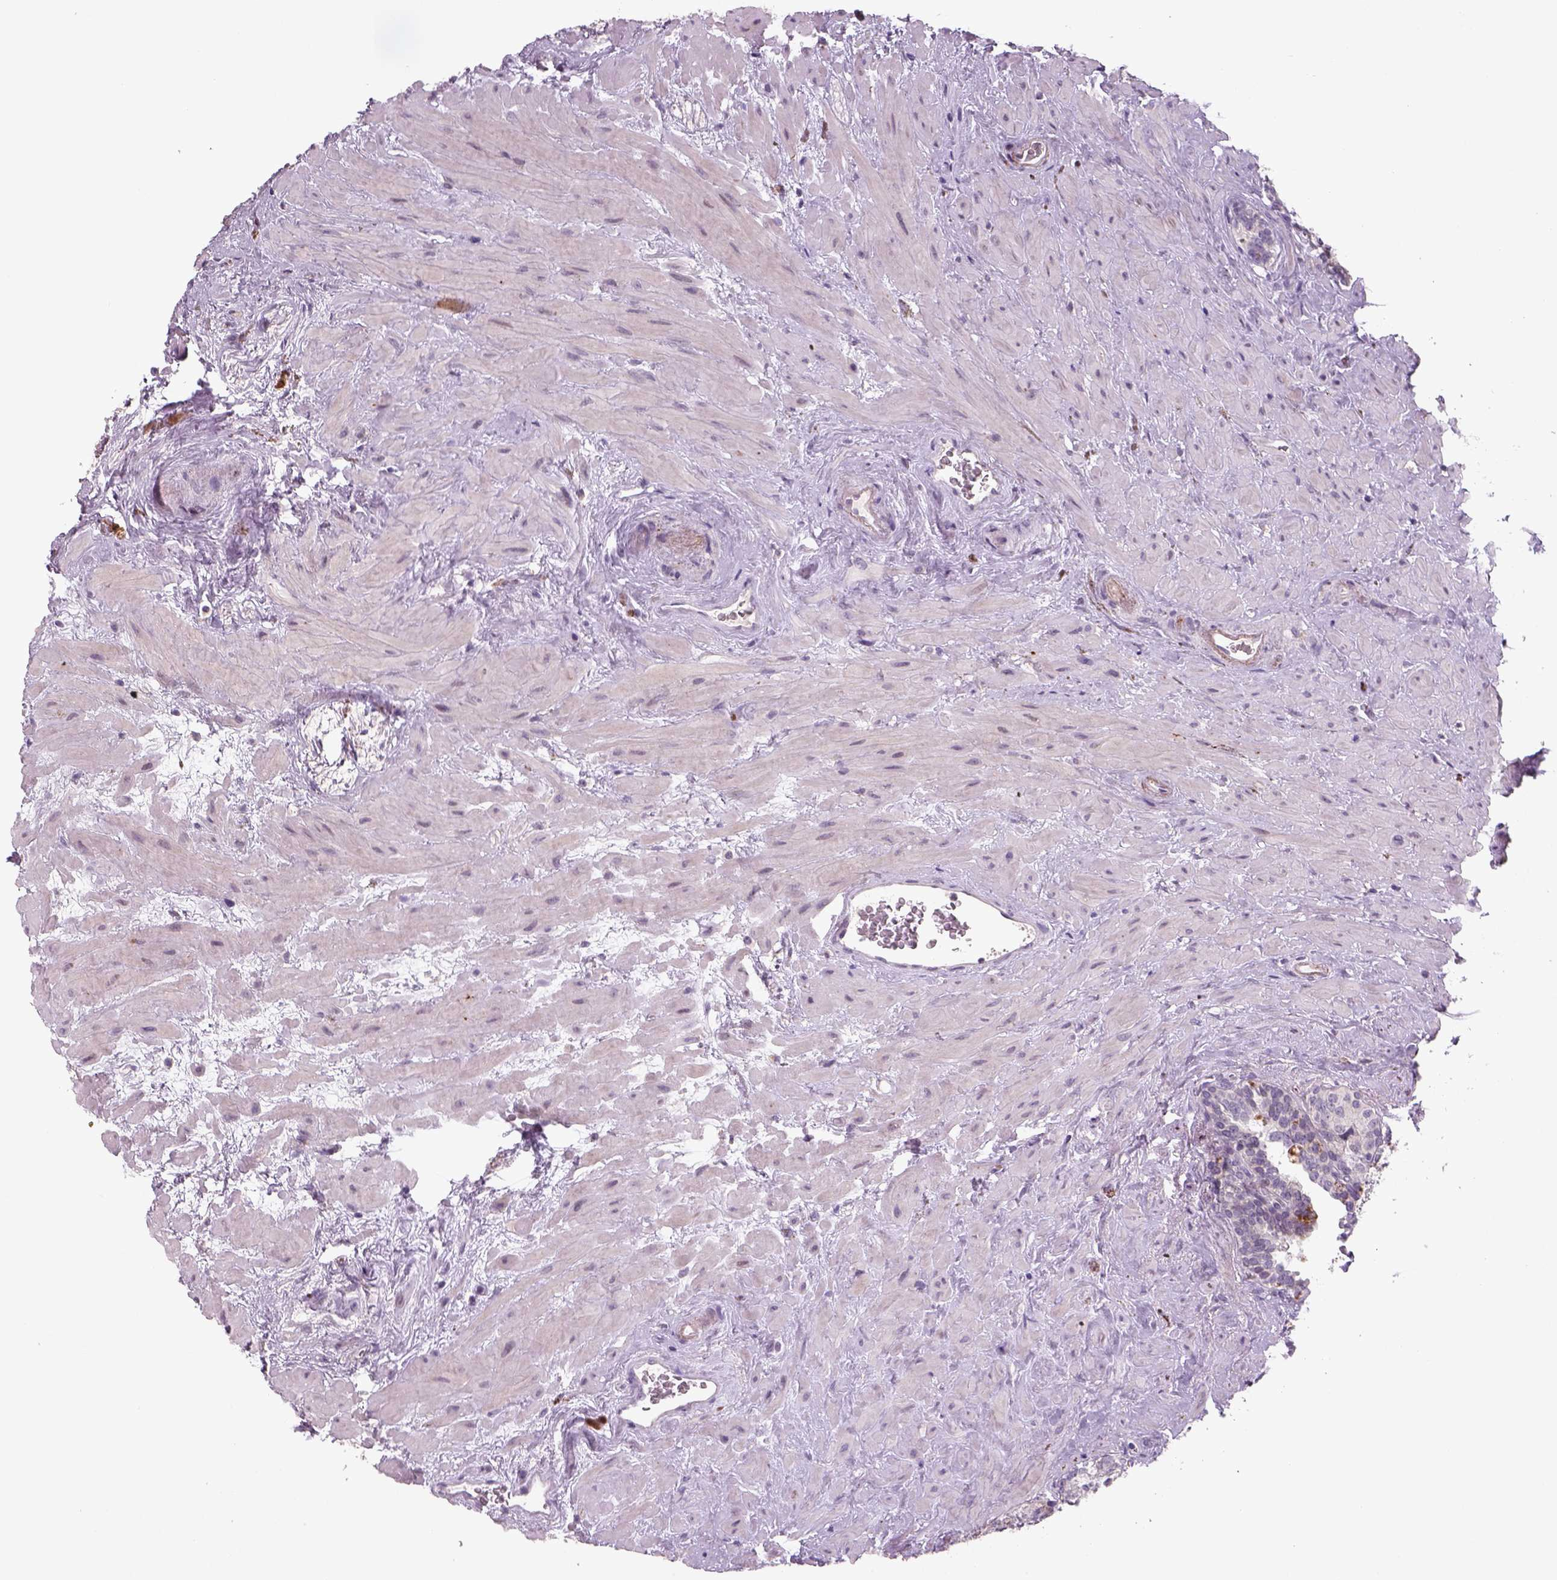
{"staining": {"intensity": "negative", "quantity": "none", "location": "none"}, "tissue": "seminal vesicle", "cell_type": "Glandular cells", "image_type": "normal", "snomed": [{"axis": "morphology", "description": "Normal tissue, NOS"}, {"axis": "topography", "description": "Seminal veicle"}], "caption": "Immunohistochemistry (IHC) micrograph of normal seminal vesicle: seminal vesicle stained with DAB displays no significant protein positivity in glandular cells.", "gene": "PENK", "patient": {"sex": "male", "age": 71}}